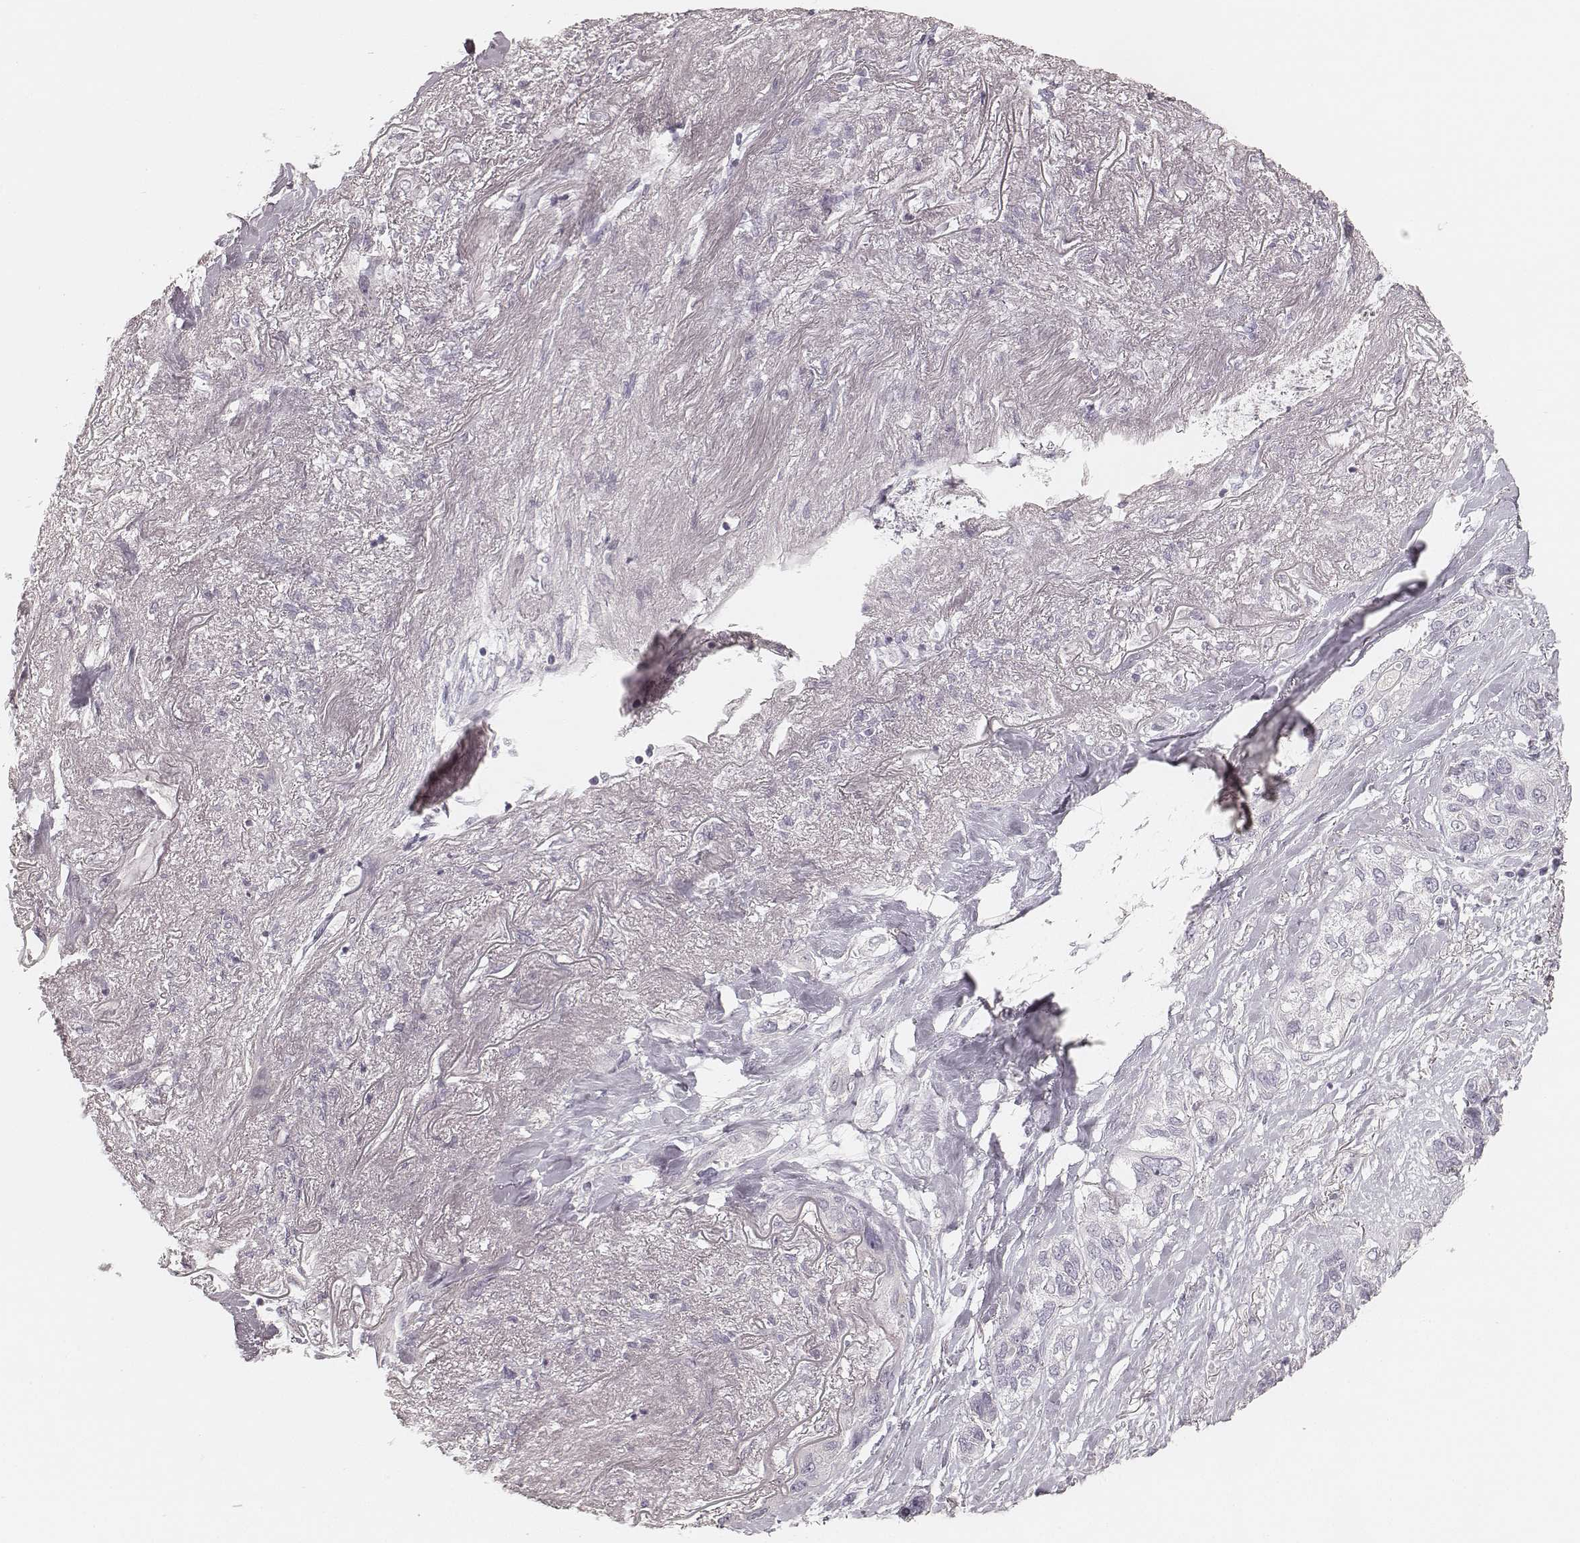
{"staining": {"intensity": "negative", "quantity": "none", "location": "none"}, "tissue": "lung cancer", "cell_type": "Tumor cells", "image_type": "cancer", "snomed": [{"axis": "morphology", "description": "Squamous cell carcinoma, NOS"}, {"axis": "topography", "description": "Lung"}], "caption": "Photomicrograph shows no significant protein staining in tumor cells of lung cancer. The staining is performed using DAB (3,3'-diaminobenzidine) brown chromogen with nuclei counter-stained in using hematoxylin.", "gene": "SPATA24", "patient": {"sex": "female", "age": 70}}